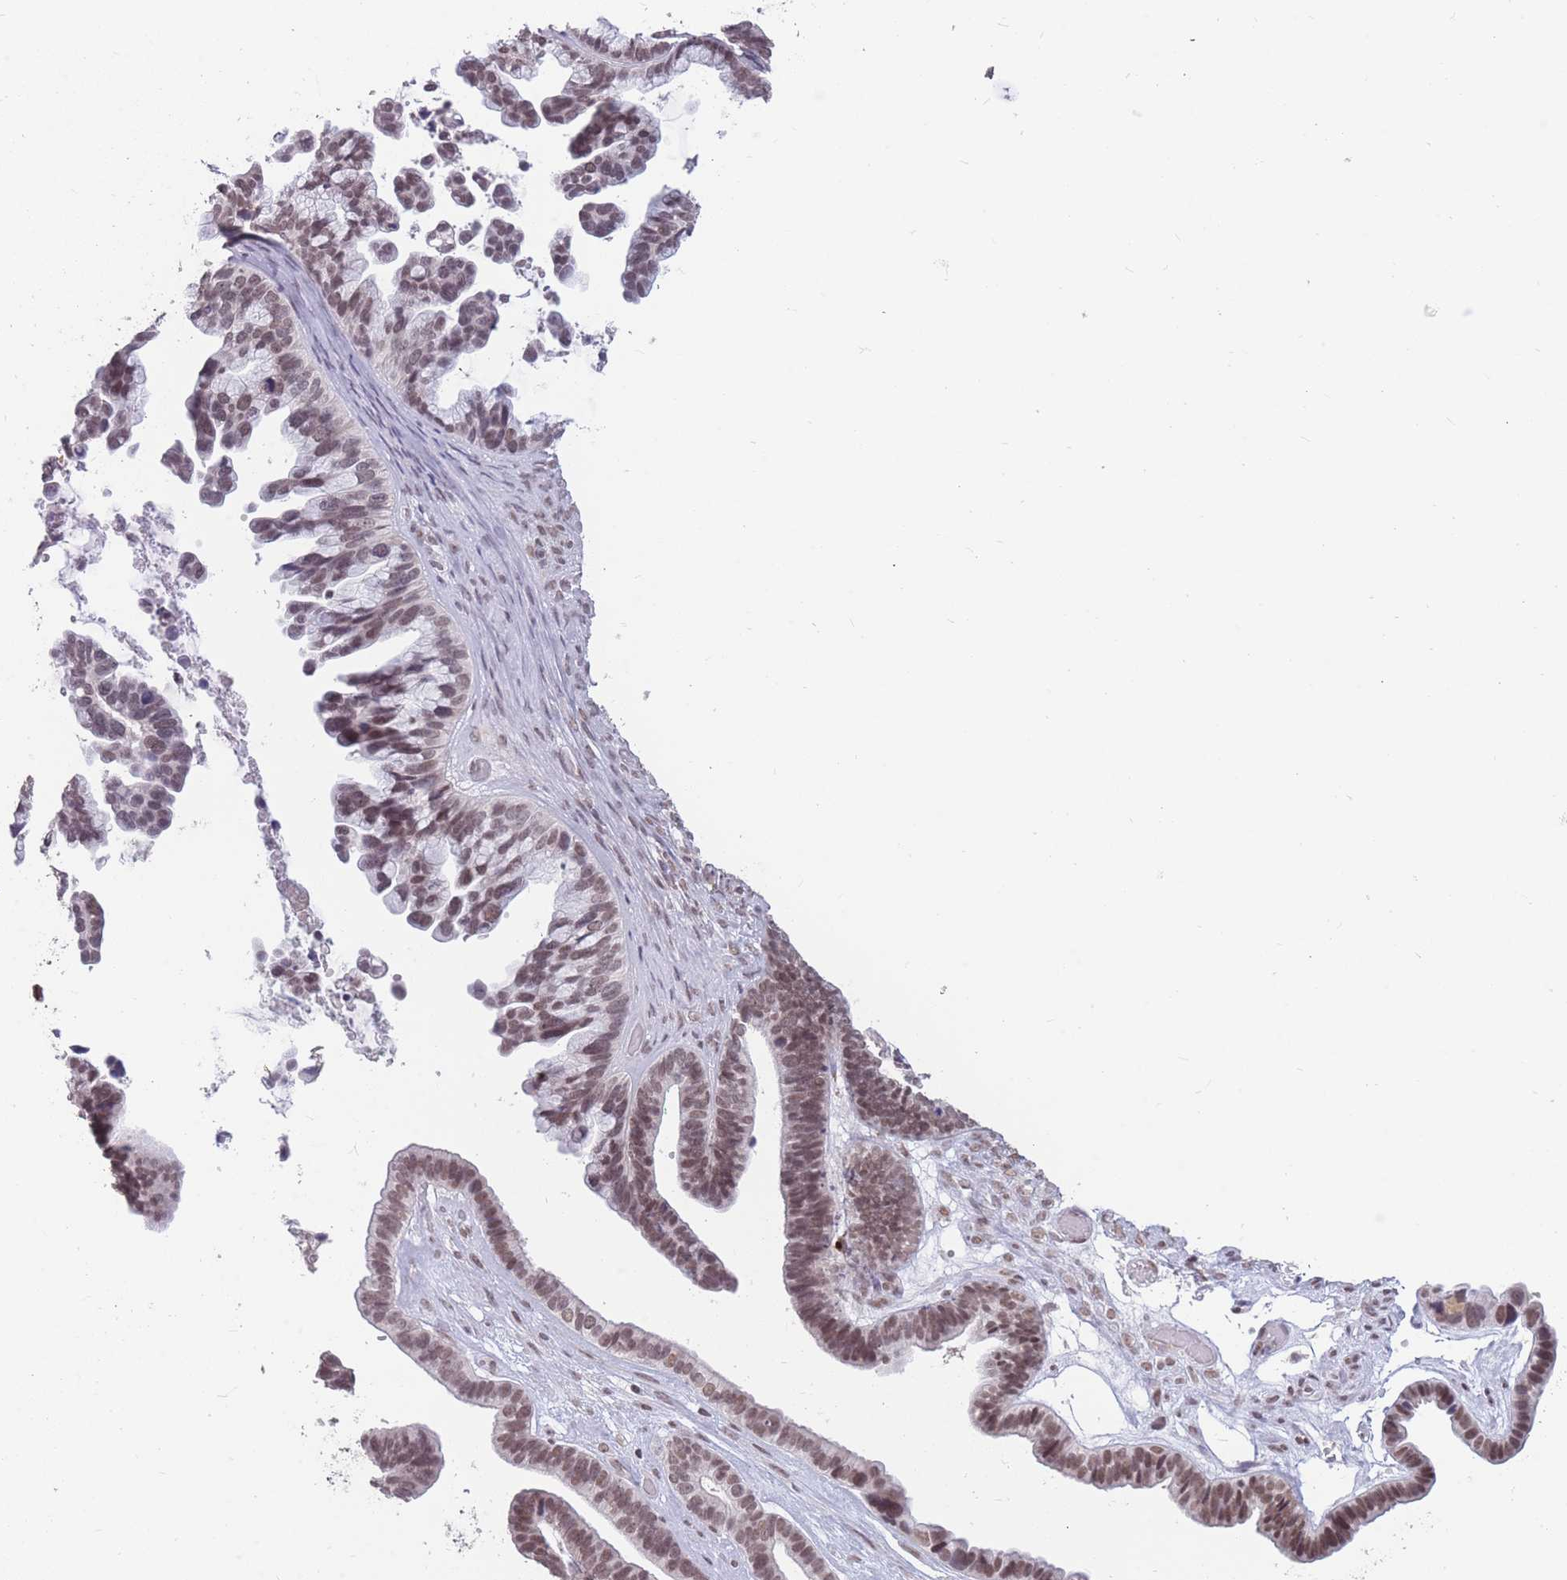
{"staining": {"intensity": "moderate", "quantity": ">75%", "location": "nuclear"}, "tissue": "ovarian cancer", "cell_type": "Tumor cells", "image_type": "cancer", "snomed": [{"axis": "morphology", "description": "Cystadenocarcinoma, serous, NOS"}, {"axis": "topography", "description": "Ovary"}], "caption": "Immunohistochemistry of human ovarian cancer (serous cystadenocarcinoma) demonstrates medium levels of moderate nuclear positivity in approximately >75% of tumor cells.", "gene": "HNRNPUL1", "patient": {"sex": "female", "age": 56}}